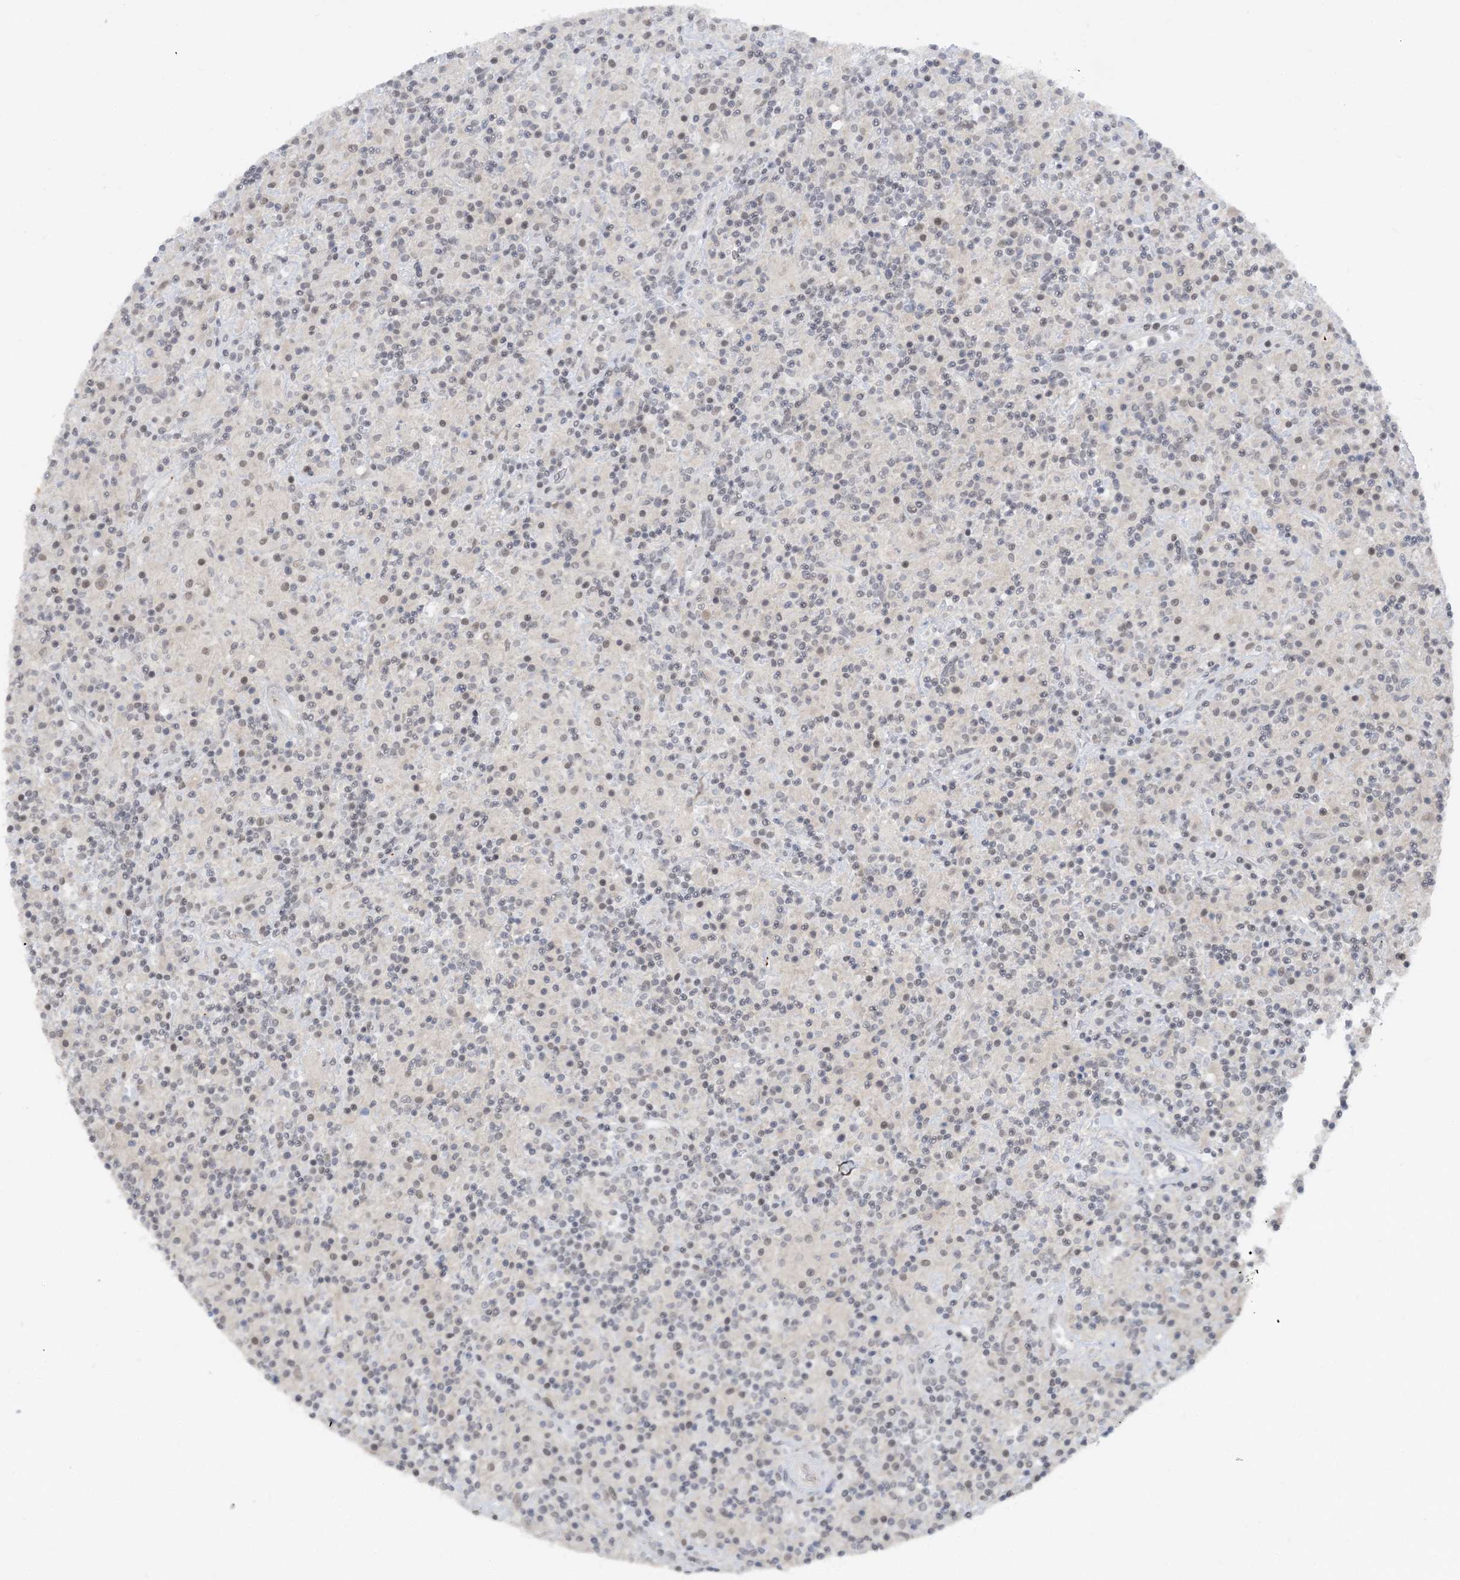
{"staining": {"intensity": "weak", "quantity": "<25%", "location": "nuclear"}, "tissue": "lymphoma", "cell_type": "Tumor cells", "image_type": "cancer", "snomed": [{"axis": "morphology", "description": "Hodgkin's disease, NOS"}, {"axis": "topography", "description": "Lymph node"}], "caption": "DAB (3,3'-diaminobenzidine) immunohistochemical staining of human lymphoma displays no significant staining in tumor cells.", "gene": "KMT2D", "patient": {"sex": "male", "age": 70}}